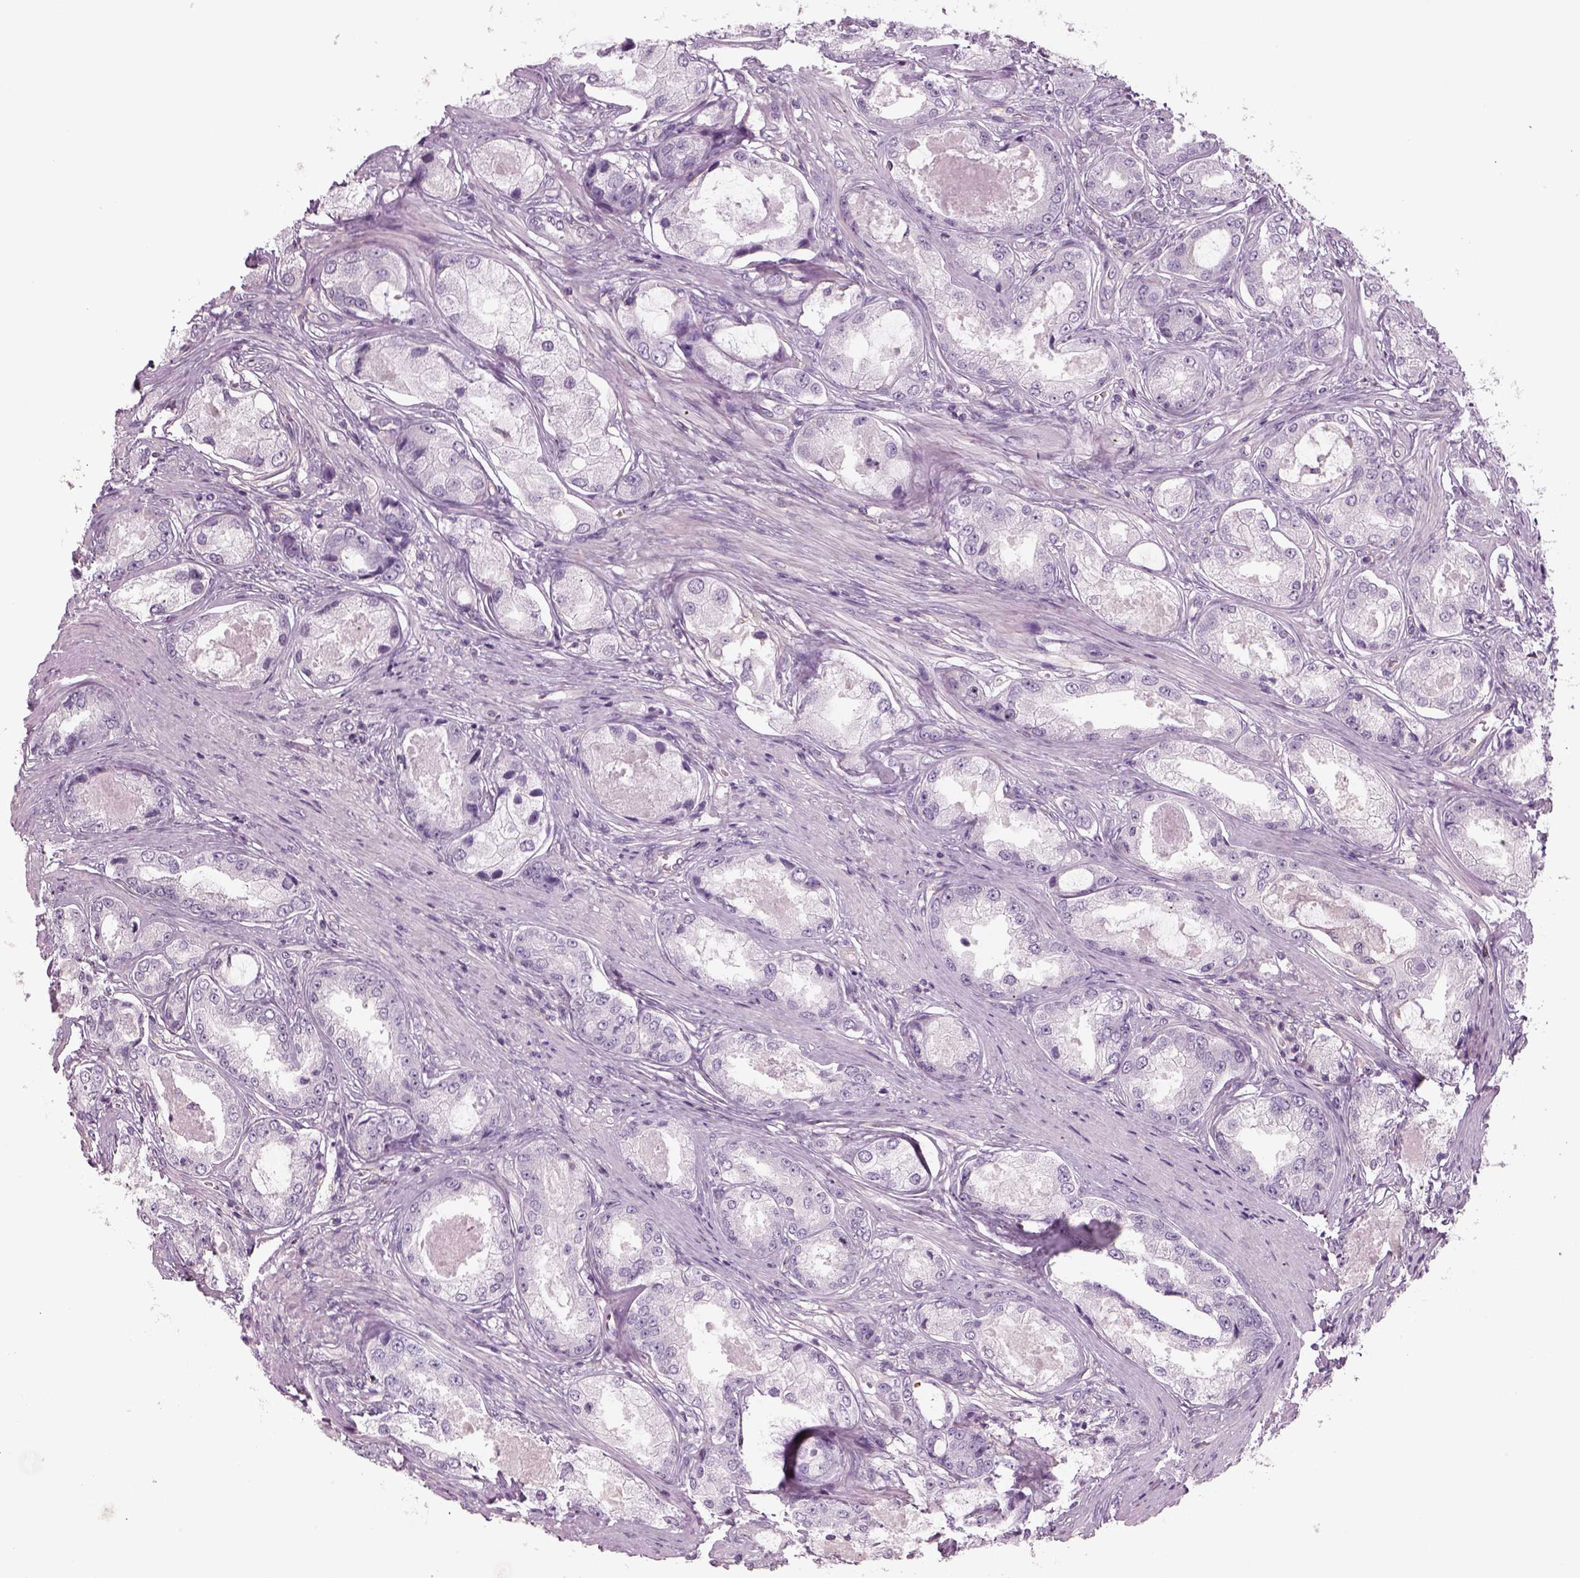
{"staining": {"intensity": "negative", "quantity": "none", "location": "none"}, "tissue": "prostate cancer", "cell_type": "Tumor cells", "image_type": "cancer", "snomed": [{"axis": "morphology", "description": "Adenocarcinoma, Low grade"}, {"axis": "topography", "description": "Prostate"}], "caption": "Prostate low-grade adenocarcinoma was stained to show a protein in brown. There is no significant expression in tumor cells.", "gene": "SLC1A7", "patient": {"sex": "male", "age": 68}}